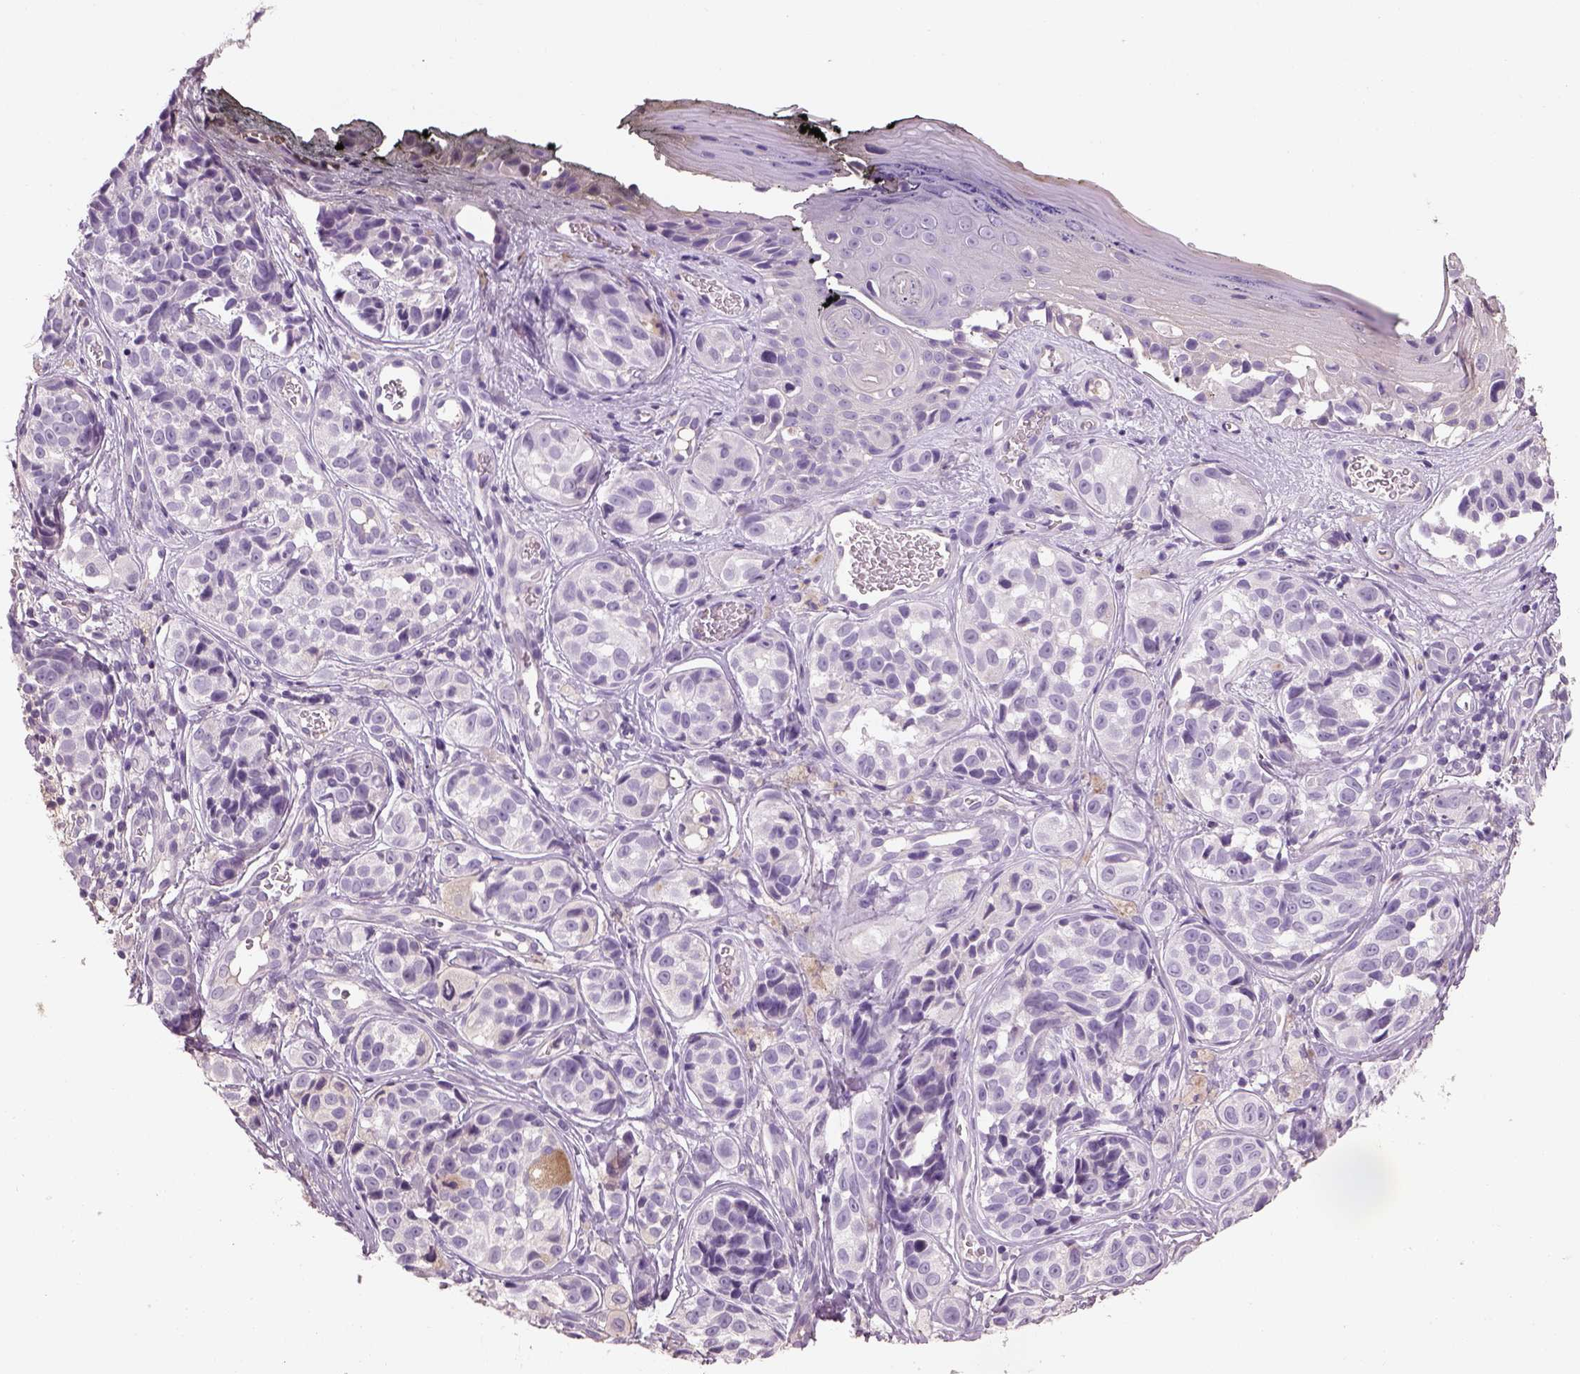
{"staining": {"intensity": "negative", "quantity": "none", "location": "none"}, "tissue": "melanoma", "cell_type": "Tumor cells", "image_type": "cancer", "snomed": [{"axis": "morphology", "description": "Malignant melanoma, NOS"}, {"axis": "topography", "description": "Skin"}], "caption": "Image shows no protein expression in tumor cells of melanoma tissue. The staining was performed using DAB to visualize the protein expression in brown, while the nuclei were stained in blue with hematoxylin (Magnification: 20x).", "gene": "OTUD6A", "patient": {"sex": "male", "age": 48}}